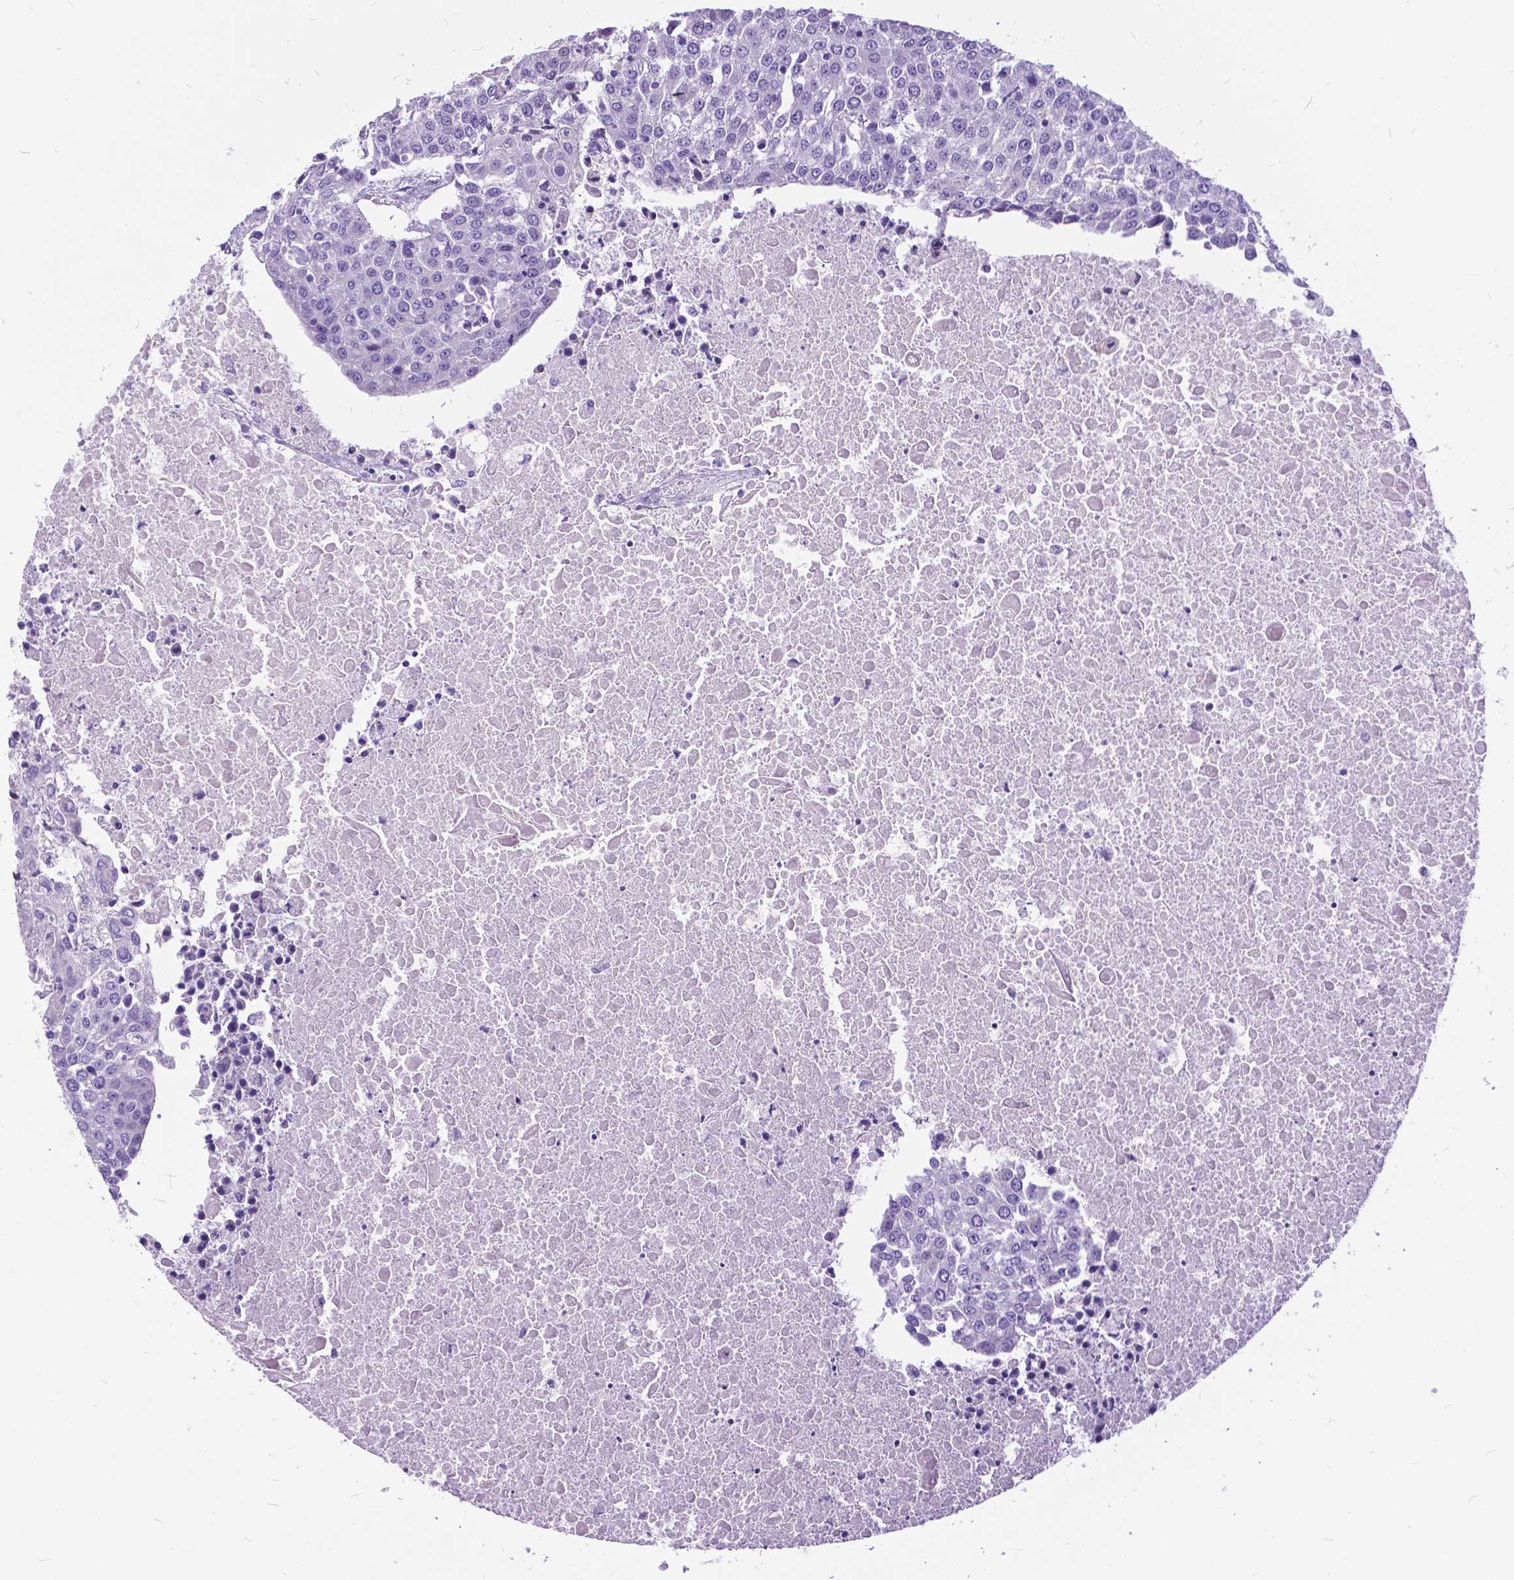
{"staining": {"intensity": "negative", "quantity": "none", "location": "none"}, "tissue": "urothelial cancer", "cell_type": "Tumor cells", "image_type": "cancer", "snomed": [{"axis": "morphology", "description": "Urothelial carcinoma, High grade"}, {"axis": "topography", "description": "Urinary bladder"}], "caption": "High magnification brightfield microscopy of urothelial cancer stained with DAB (brown) and counterstained with hematoxylin (blue): tumor cells show no significant staining.", "gene": "BSND", "patient": {"sex": "female", "age": 85}}